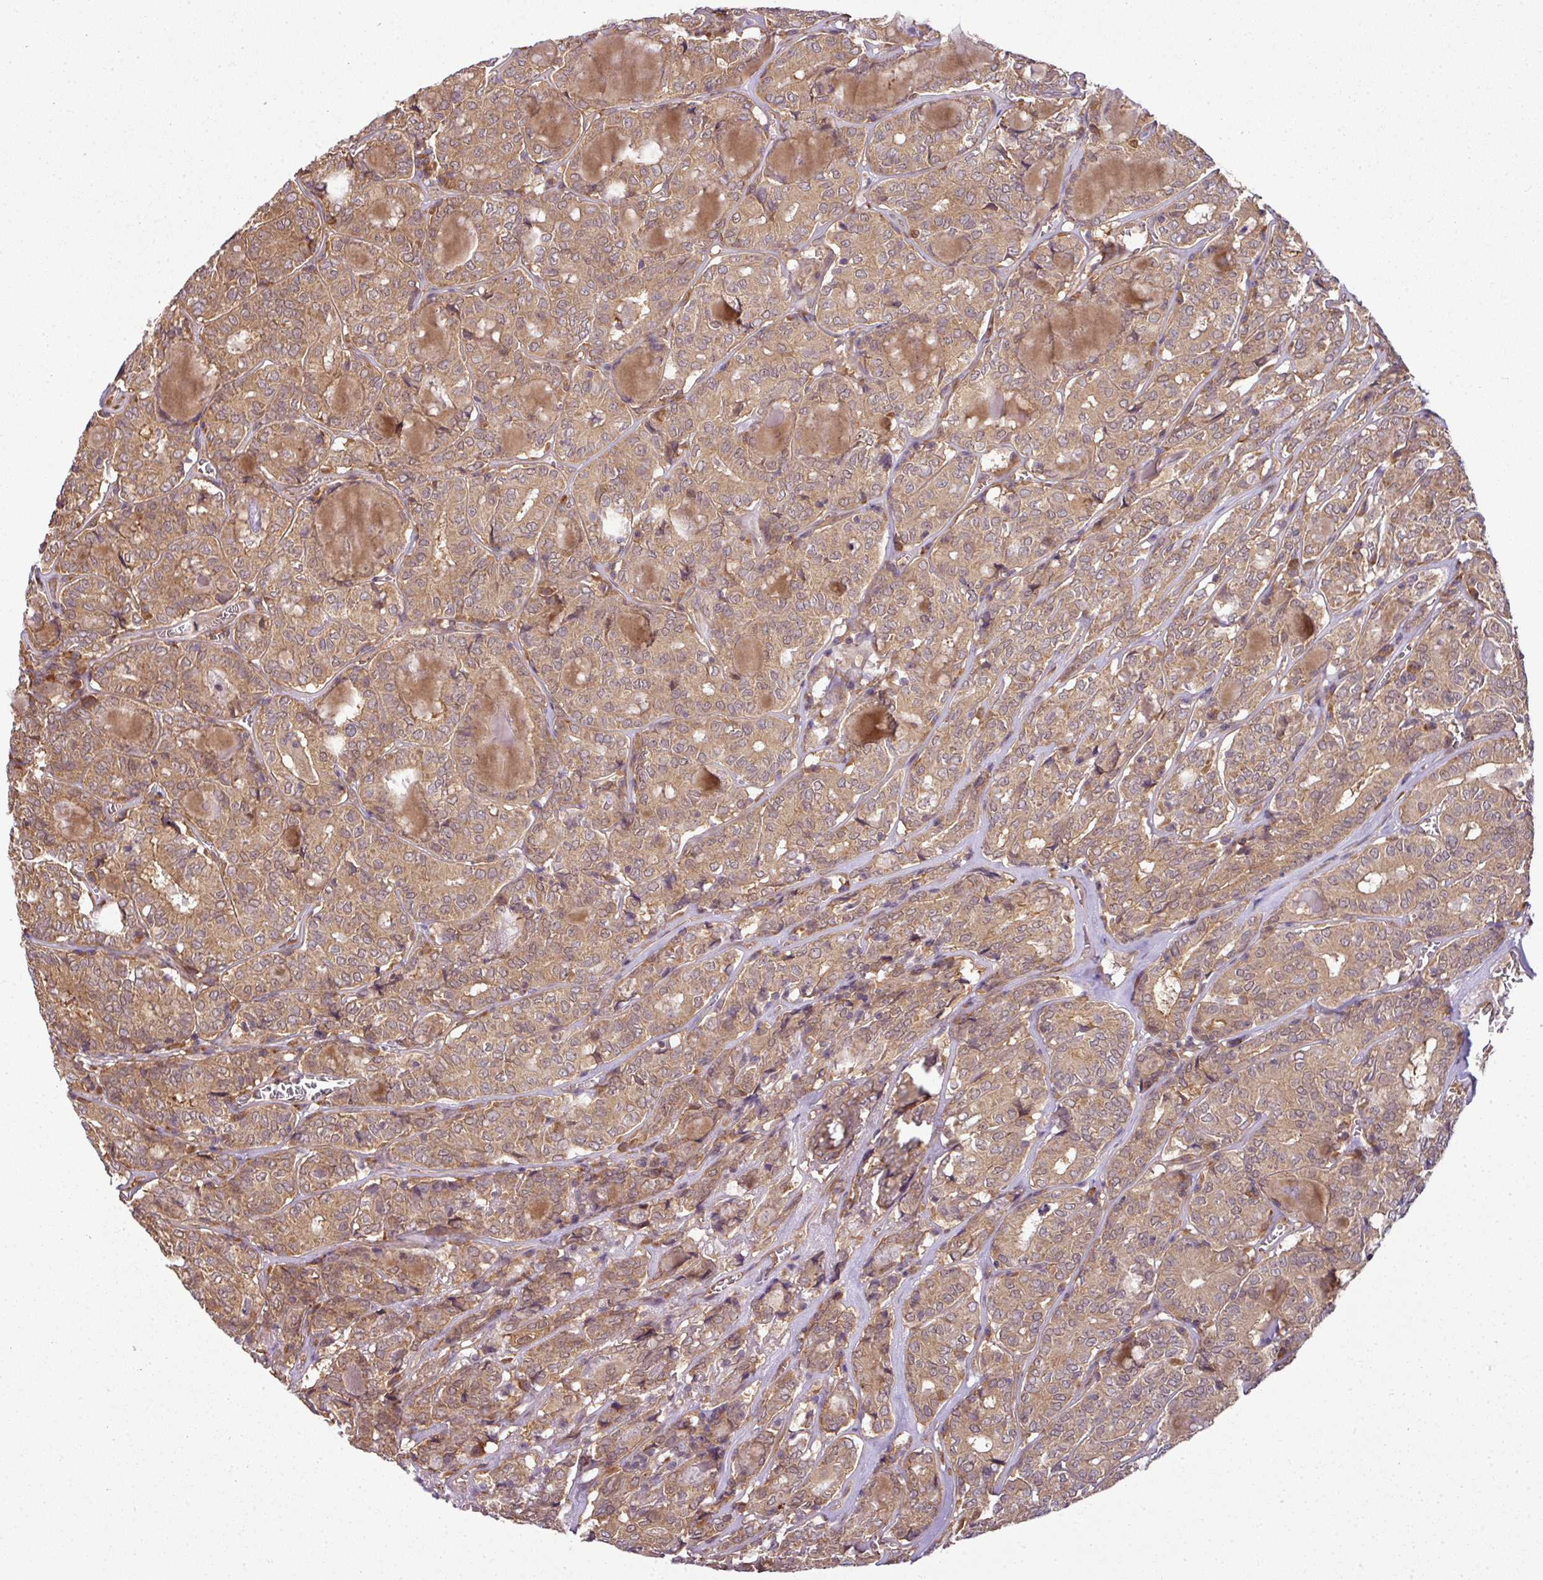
{"staining": {"intensity": "moderate", "quantity": ">75%", "location": "cytoplasmic/membranous,nuclear"}, "tissue": "thyroid cancer", "cell_type": "Tumor cells", "image_type": "cancer", "snomed": [{"axis": "morphology", "description": "Papillary adenocarcinoma, NOS"}, {"axis": "topography", "description": "Thyroid gland"}], "caption": "Immunohistochemical staining of thyroid cancer reveals medium levels of moderate cytoplasmic/membranous and nuclear protein expression in about >75% of tumor cells.", "gene": "RBM4B", "patient": {"sex": "female", "age": 72}}